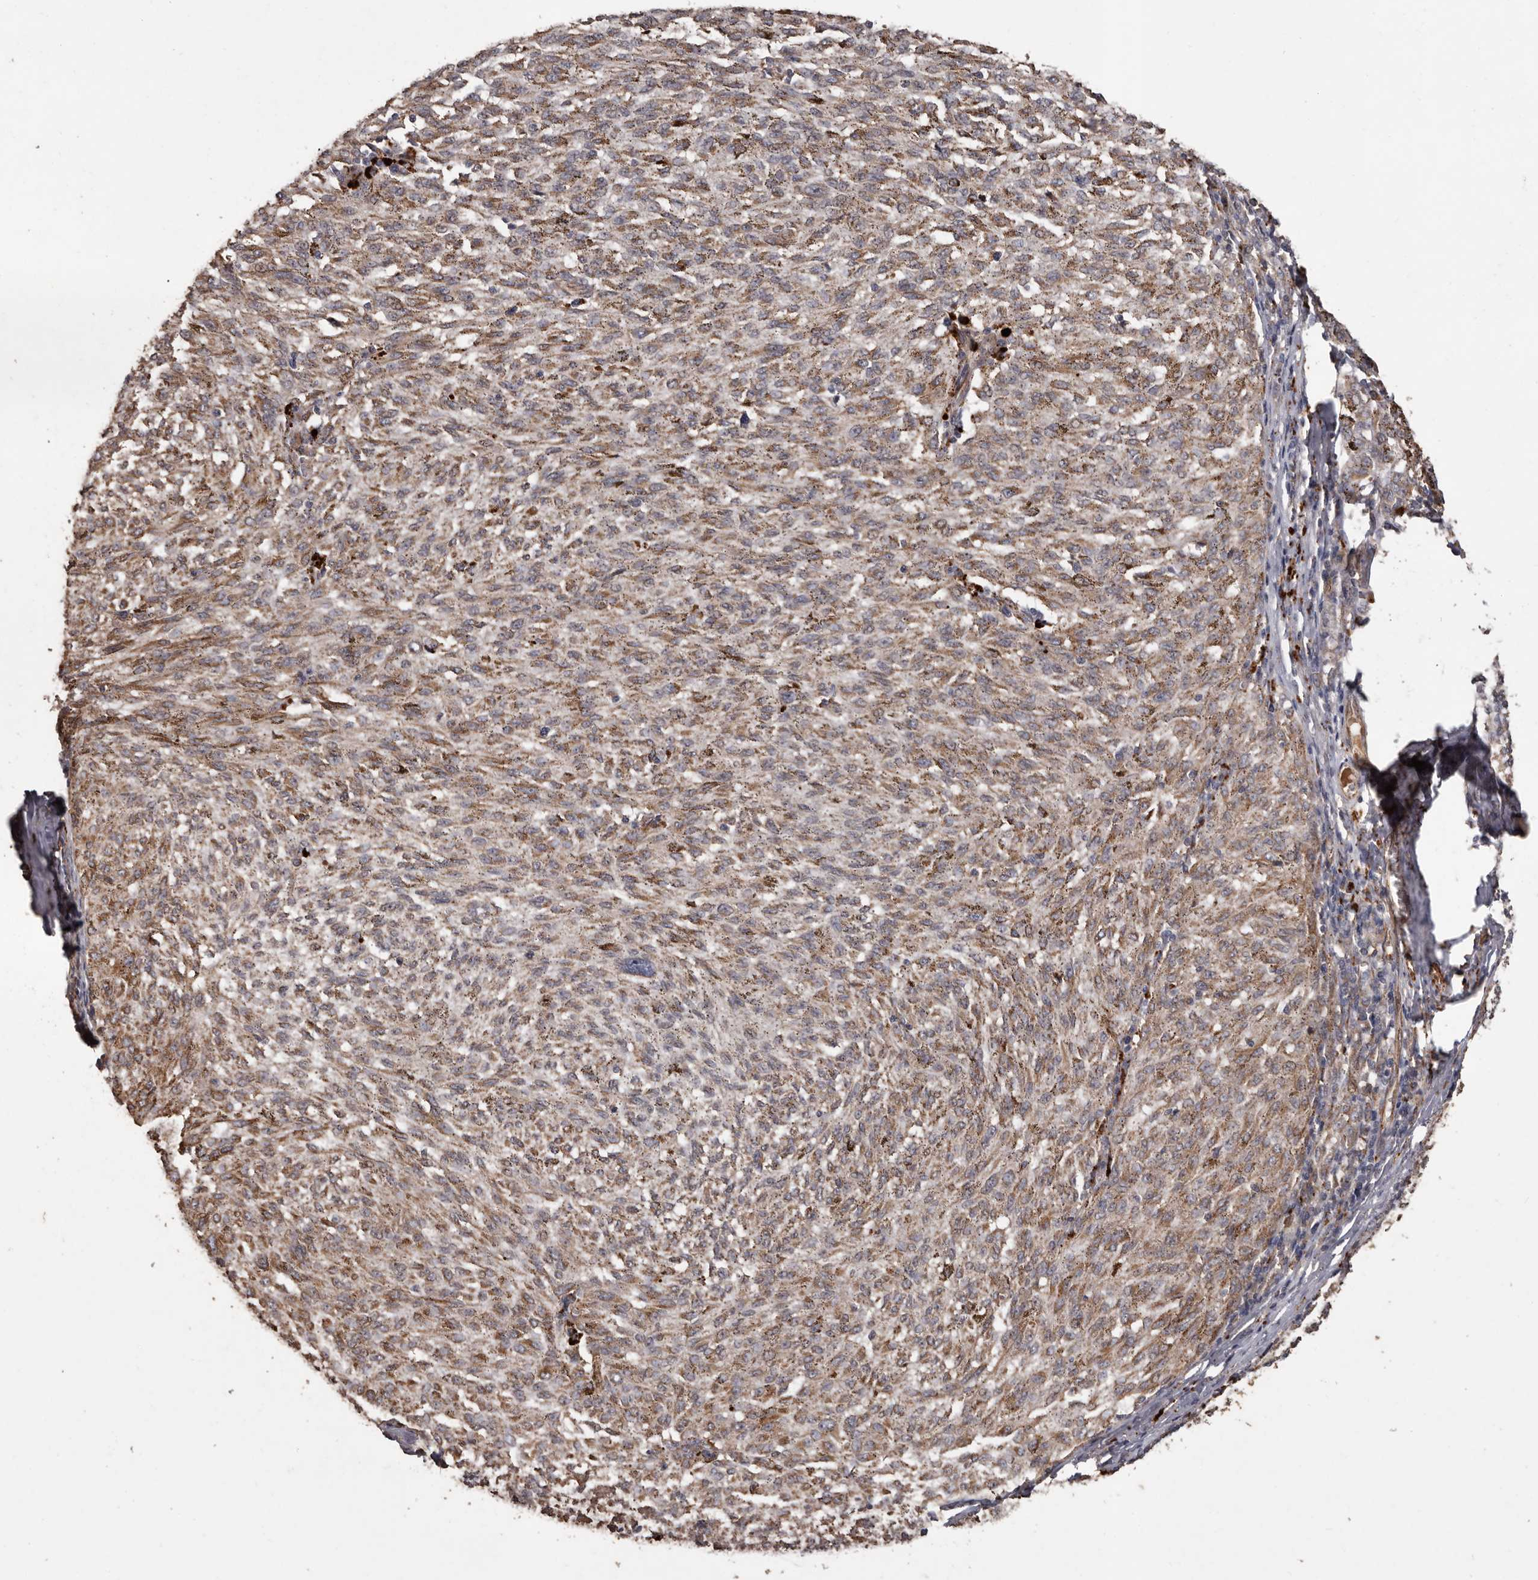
{"staining": {"intensity": "moderate", "quantity": ">75%", "location": "cytoplasmic/membranous"}, "tissue": "melanoma", "cell_type": "Tumor cells", "image_type": "cancer", "snomed": [{"axis": "morphology", "description": "Malignant melanoma, NOS"}, {"axis": "topography", "description": "Skin"}], "caption": "Brown immunohistochemical staining in human malignant melanoma reveals moderate cytoplasmic/membranous staining in approximately >75% of tumor cells.", "gene": "BRAT1", "patient": {"sex": "female", "age": 72}}